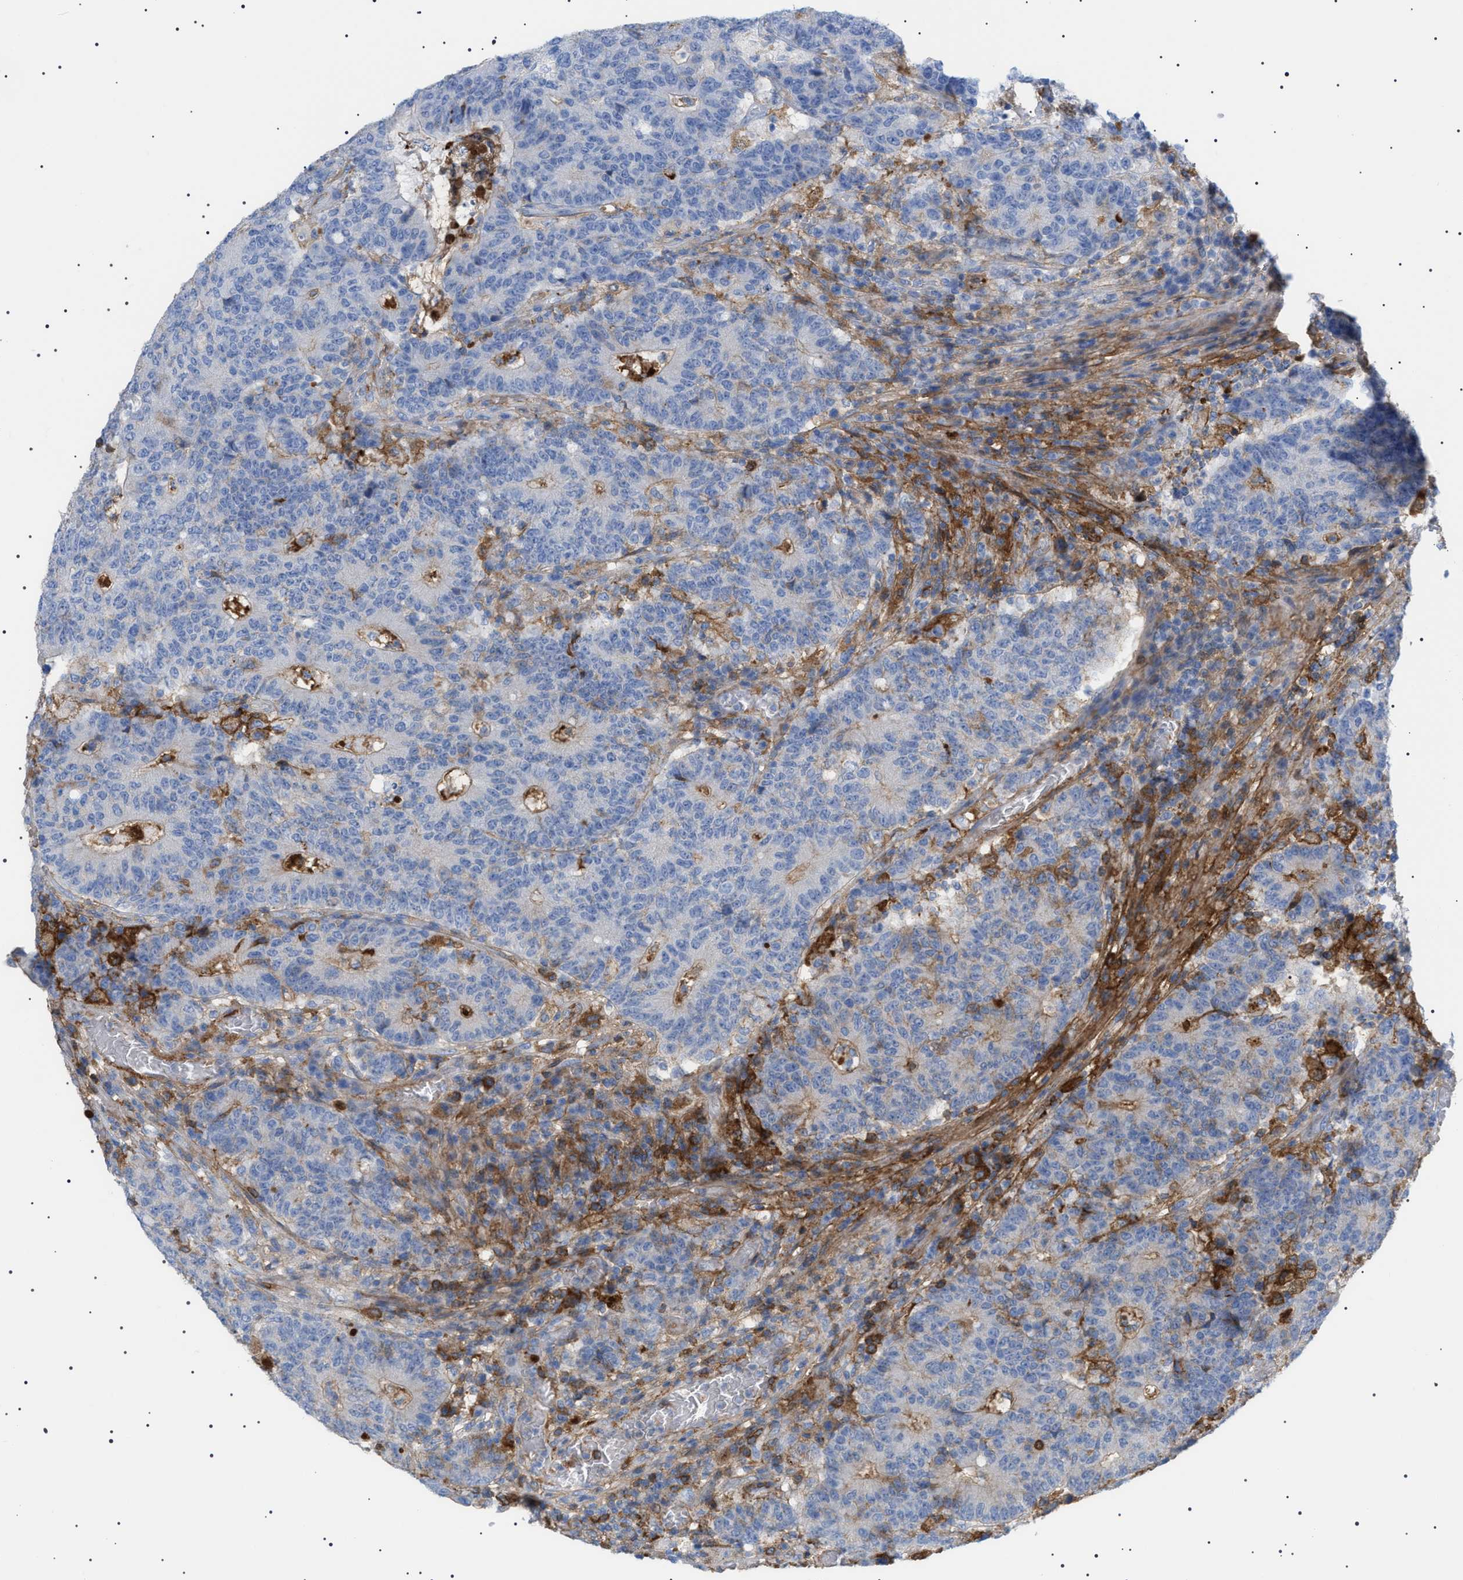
{"staining": {"intensity": "negative", "quantity": "none", "location": "none"}, "tissue": "colorectal cancer", "cell_type": "Tumor cells", "image_type": "cancer", "snomed": [{"axis": "morphology", "description": "Normal tissue, NOS"}, {"axis": "morphology", "description": "Adenocarcinoma, NOS"}, {"axis": "topography", "description": "Colon"}], "caption": "High power microscopy histopathology image of an immunohistochemistry (IHC) photomicrograph of adenocarcinoma (colorectal), revealing no significant expression in tumor cells.", "gene": "LPA", "patient": {"sex": "female", "age": 75}}